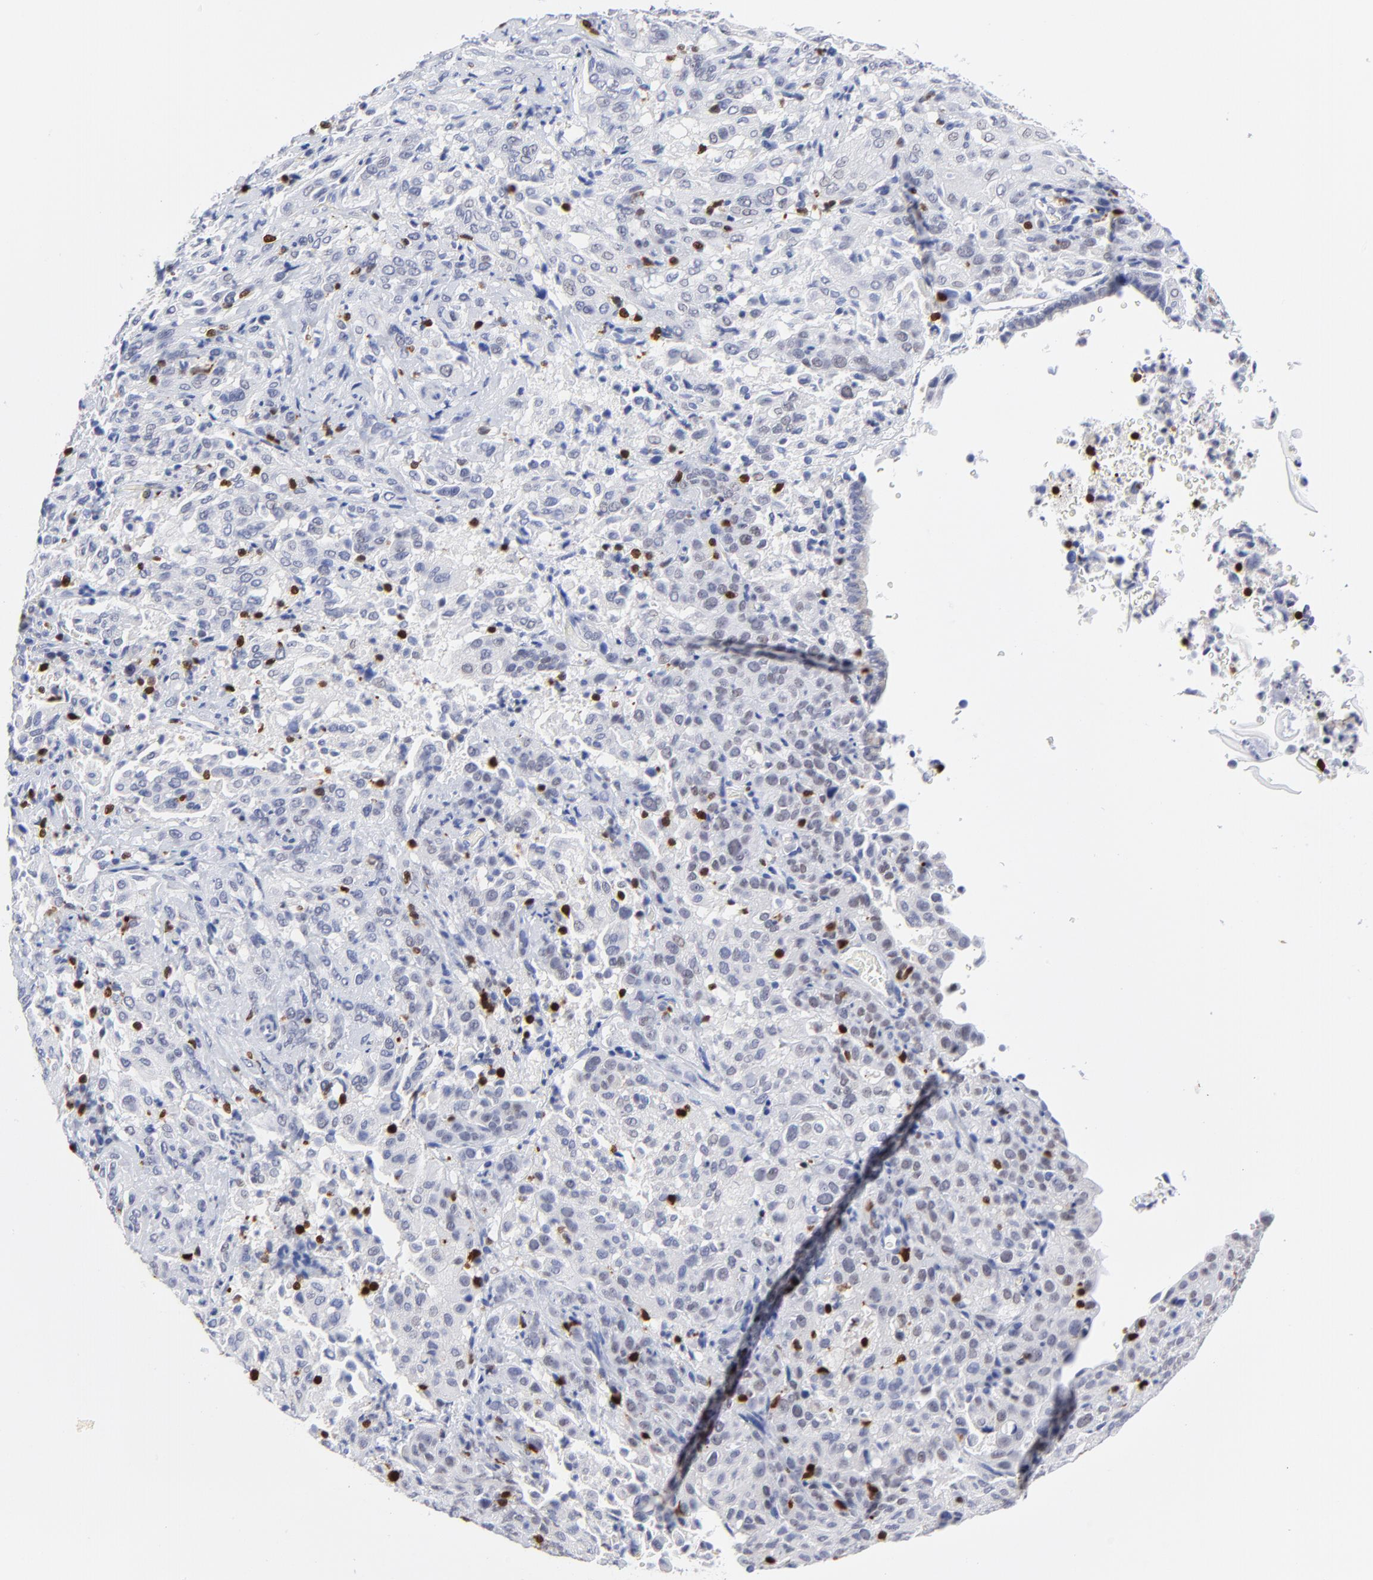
{"staining": {"intensity": "negative", "quantity": "none", "location": "none"}, "tissue": "cervical cancer", "cell_type": "Tumor cells", "image_type": "cancer", "snomed": [{"axis": "morphology", "description": "Squamous cell carcinoma, NOS"}, {"axis": "topography", "description": "Cervix"}], "caption": "IHC photomicrograph of neoplastic tissue: human cervical cancer (squamous cell carcinoma) stained with DAB (3,3'-diaminobenzidine) exhibits no significant protein staining in tumor cells. (Brightfield microscopy of DAB immunohistochemistry at high magnification).", "gene": "ZAP70", "patient": {"sex": "female", "age": 41}}